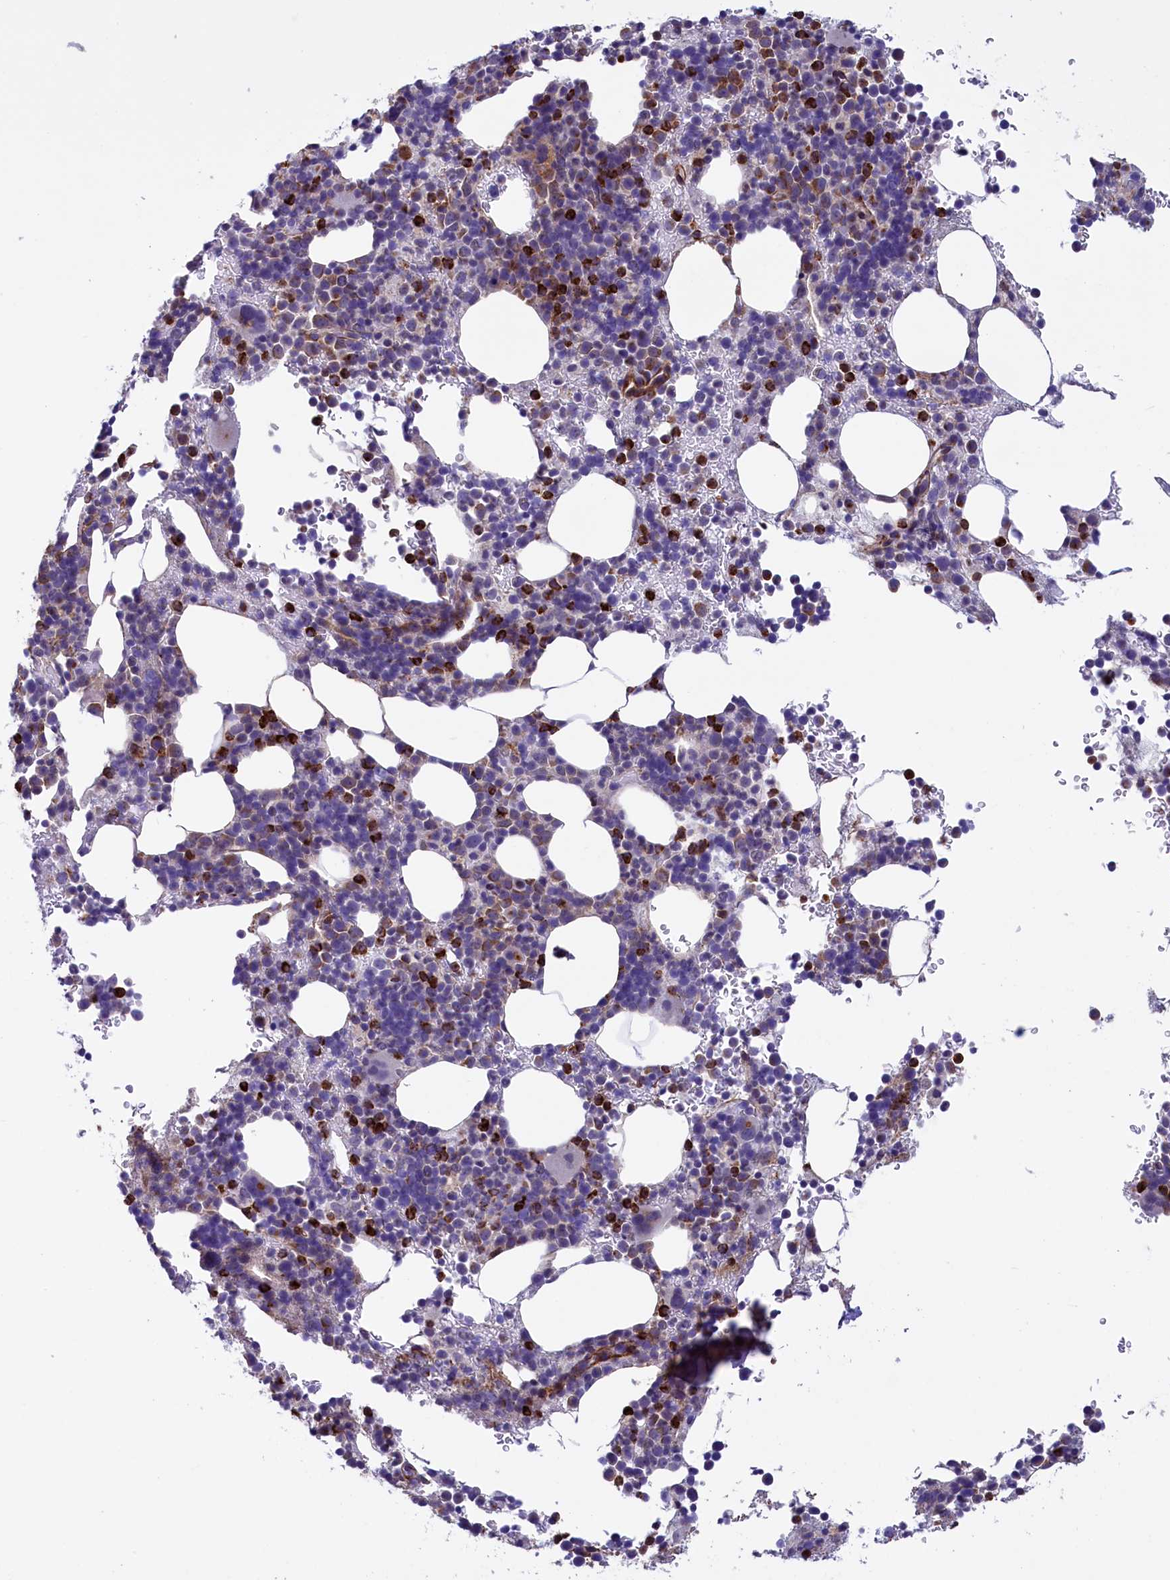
{"staining": {"intensity": "strong", "quantity": "<25%", "location": "cytoplasmic/membranous"}, "tissue": "bone marrow", "cell_type": "Hematopoietic cells", "image_type": "normal", "snomed": [{"axis": "morphology", "description": "Normal tissue, NOS"}, {"axis": "topography", "description": "Bone marrow"}], "caption": "Bone marrow stained for a protein (brown) shows strong cytoplasmic/membranous positive positivity in about <25% of hematopoietic cells.", "gene": "LOXL1", "patient": {"sex": "female", "age": 82}}